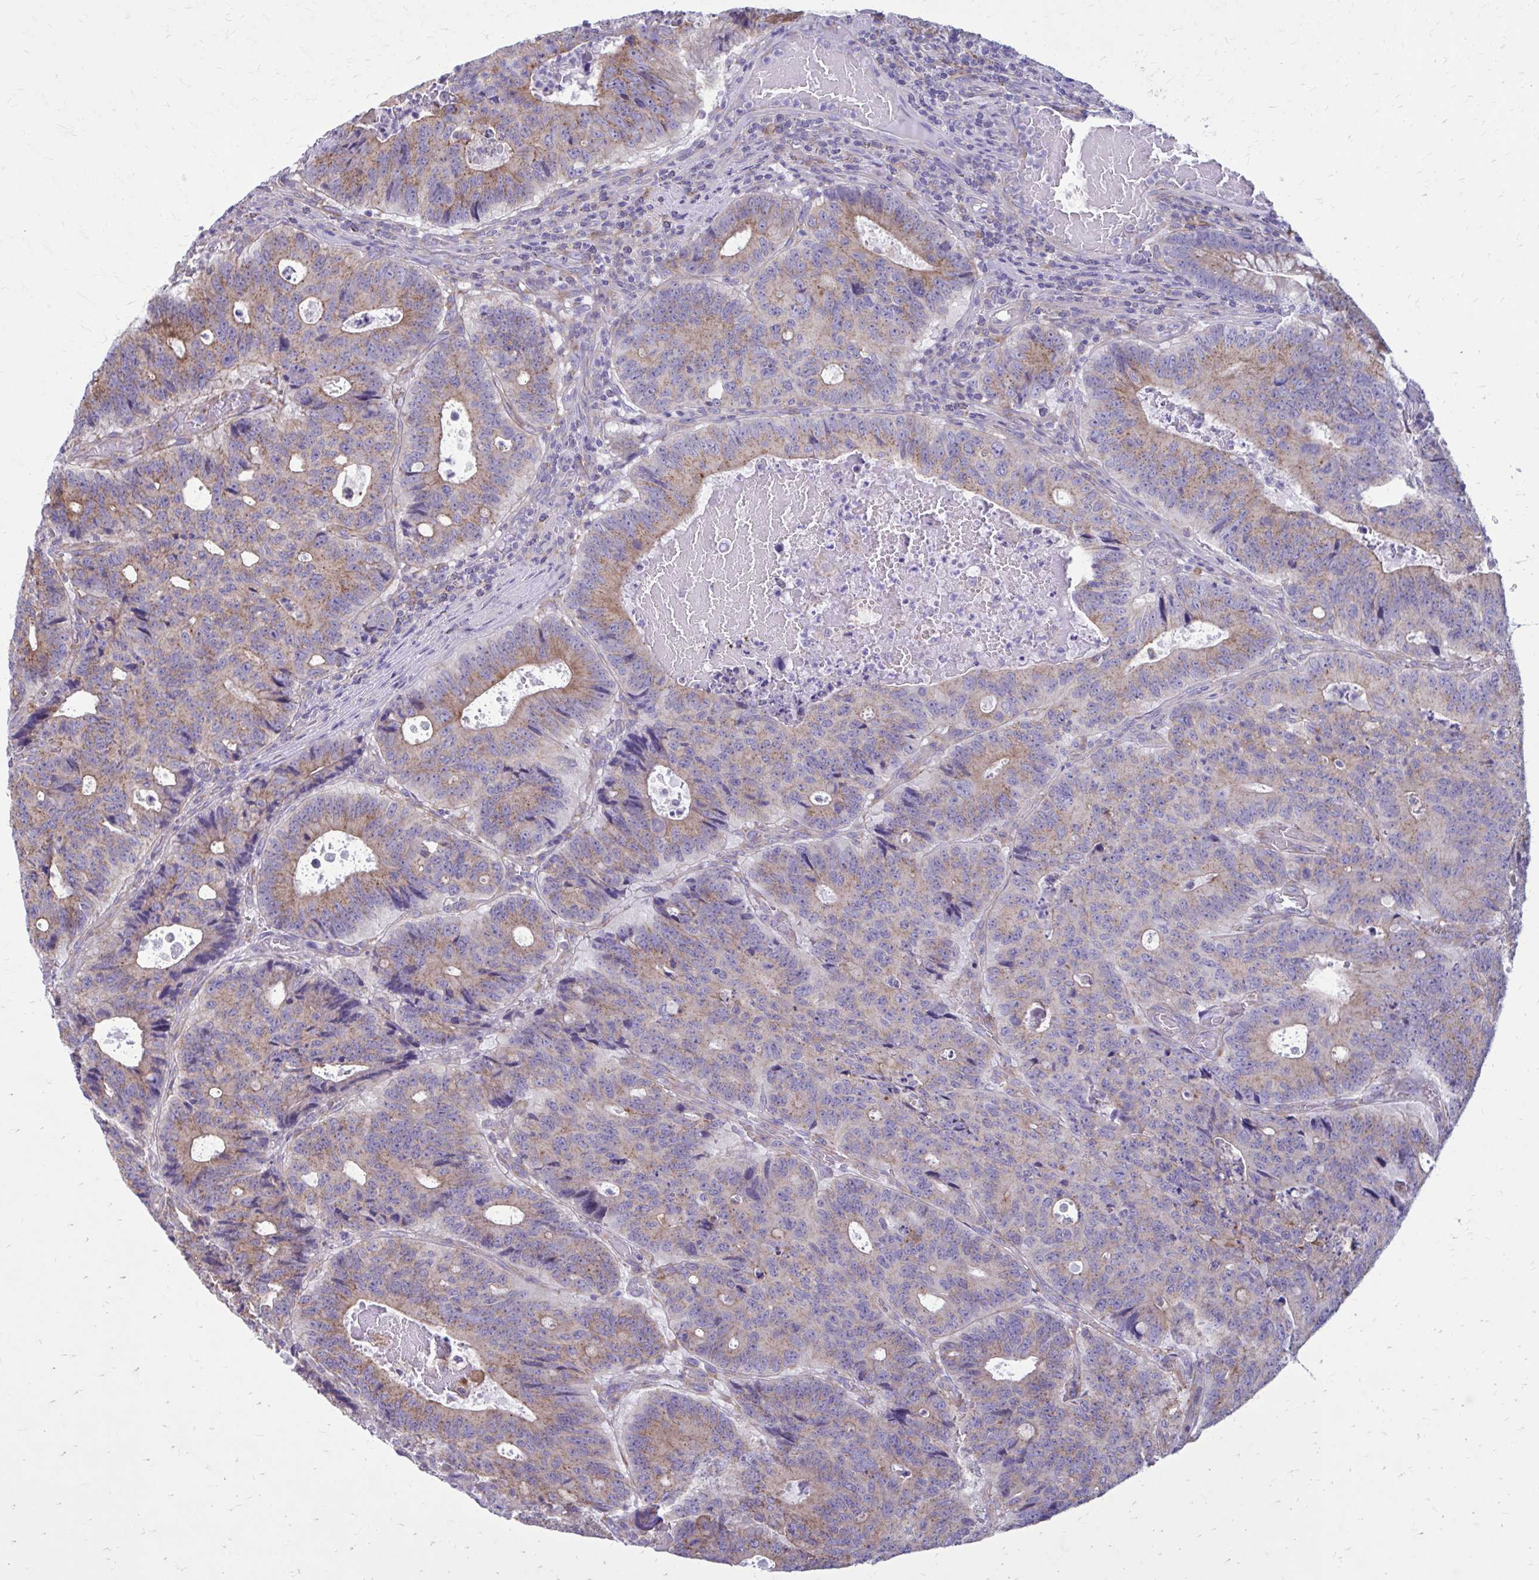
{"staining": {"intensity": "weak", "quantity": "25%-75%", "location": "cytoplasmic/membranous"}, "tissue": "colorectal cancer", "cell_type": "Tumor cells", "image_type": "cancer", "snomed": [{"axis": "morphology", "description": "Adenocarcinoma, NOS"}, {"axis": "topography", "description": "Colon"}], "caption": "Immunohistochemical staining of colorectal cancer (adenocarcinoma) demonstrates low levels of weak cytoplasmic/membranous protein expression in about 25%-75% of tumor cells.", "gene": "CLTA", "patient": {"sex": "male", "age": 62}}